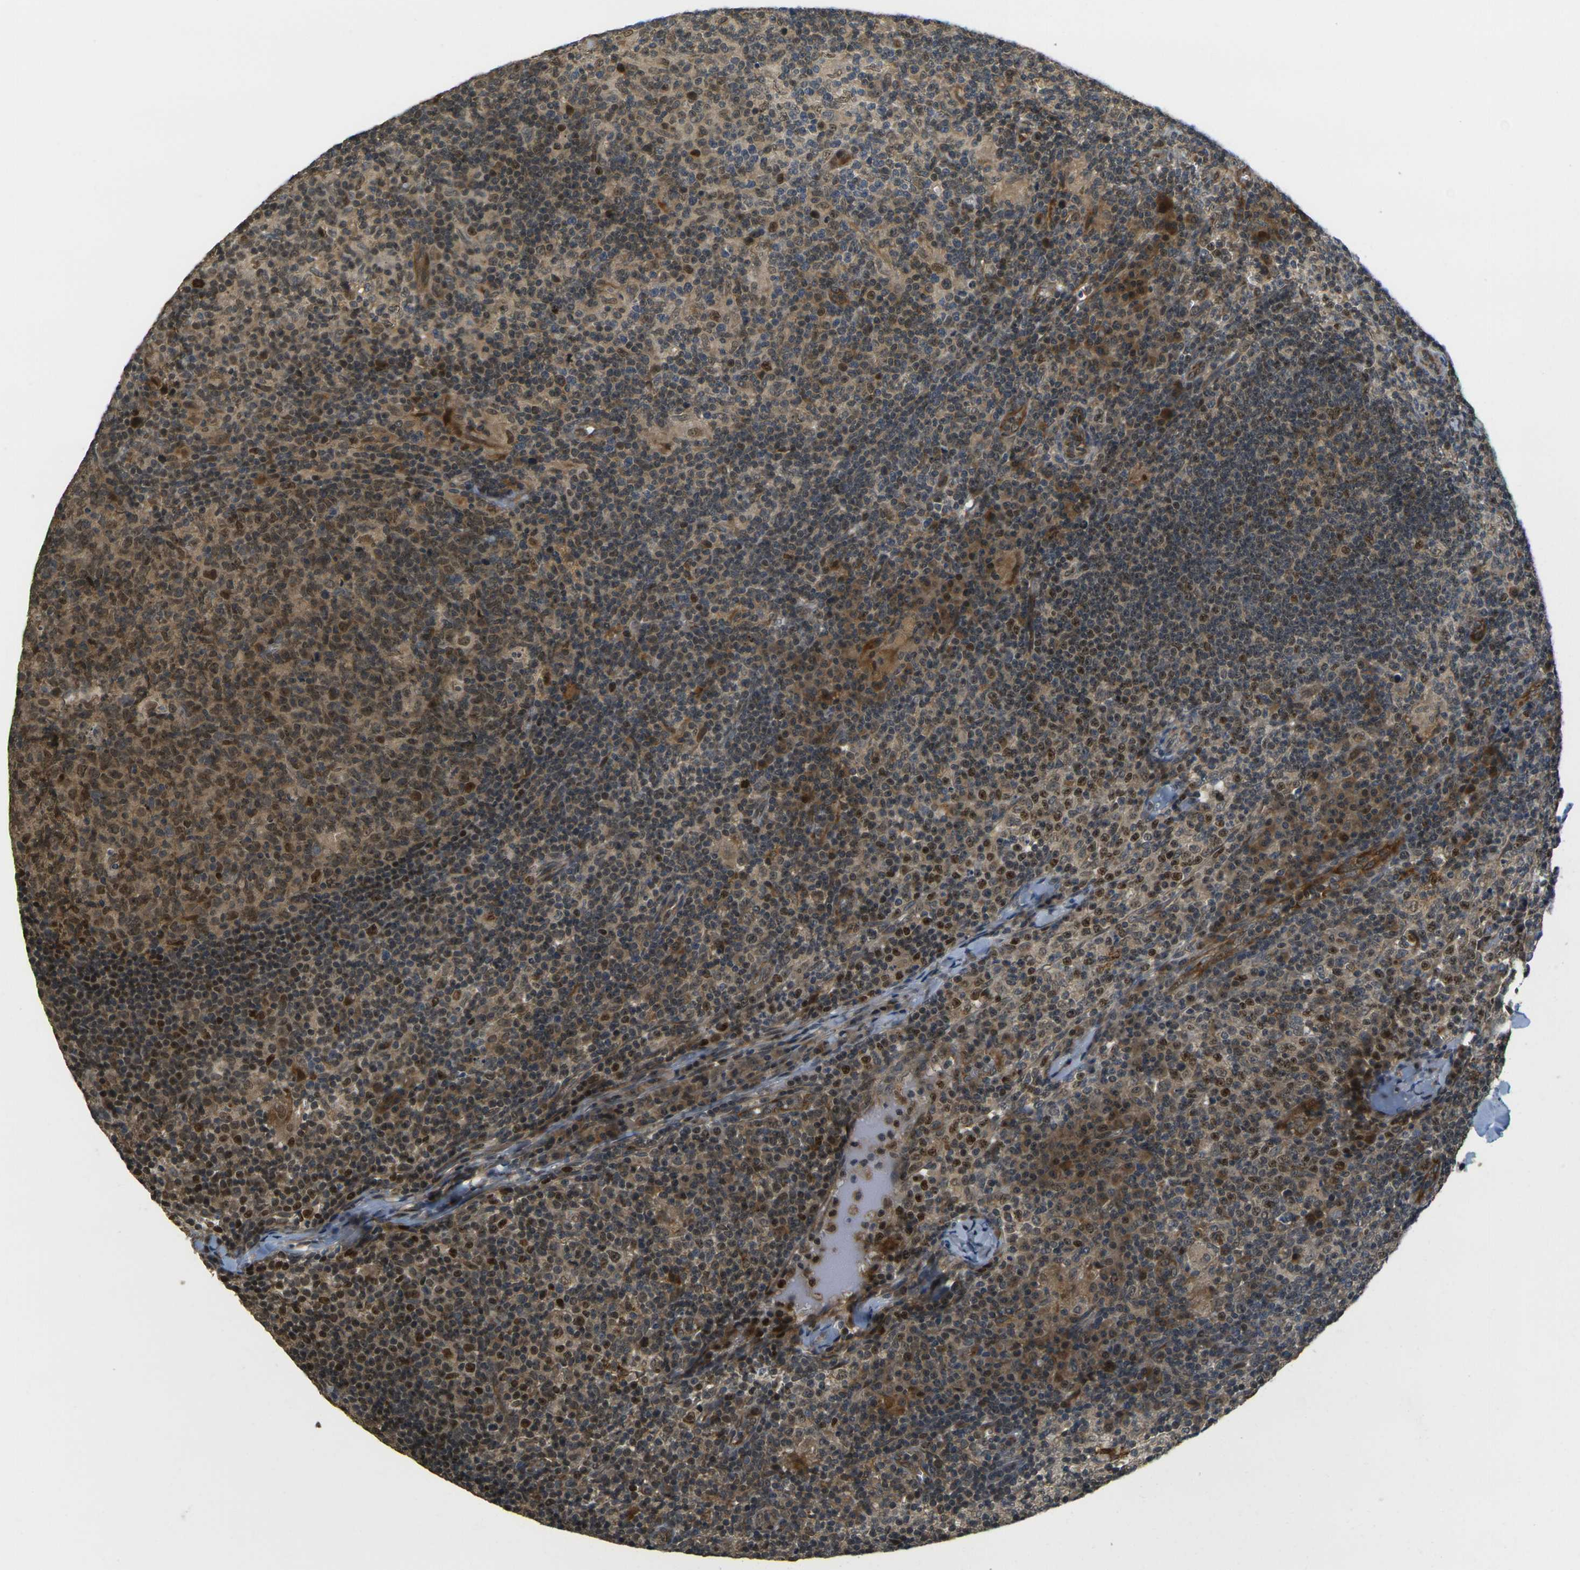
{"staining": {"intensity": "moderate", "quantity": ">75%", "location": "cytoplasmic/membranous,nuclear"}, "tissue": "lymph node", "cell_type": "Germinal center cells", "image_type": "normal", "snomed": [{"axis": "morphology", "description": "Normal tissue, NOS"}, {"axis": "morphology", "description": "Inflammation, NOS"}, {"axis": "topography", "description": "Lymph node"}], "caption": "Lymph node stained with a brown dye shows moderate cytoplasmic/membranous,nuclear positive staining in about >75% of germinal center cells.", "gene": "KLHL8", "patient": {"sex": "male", "age": 55}}